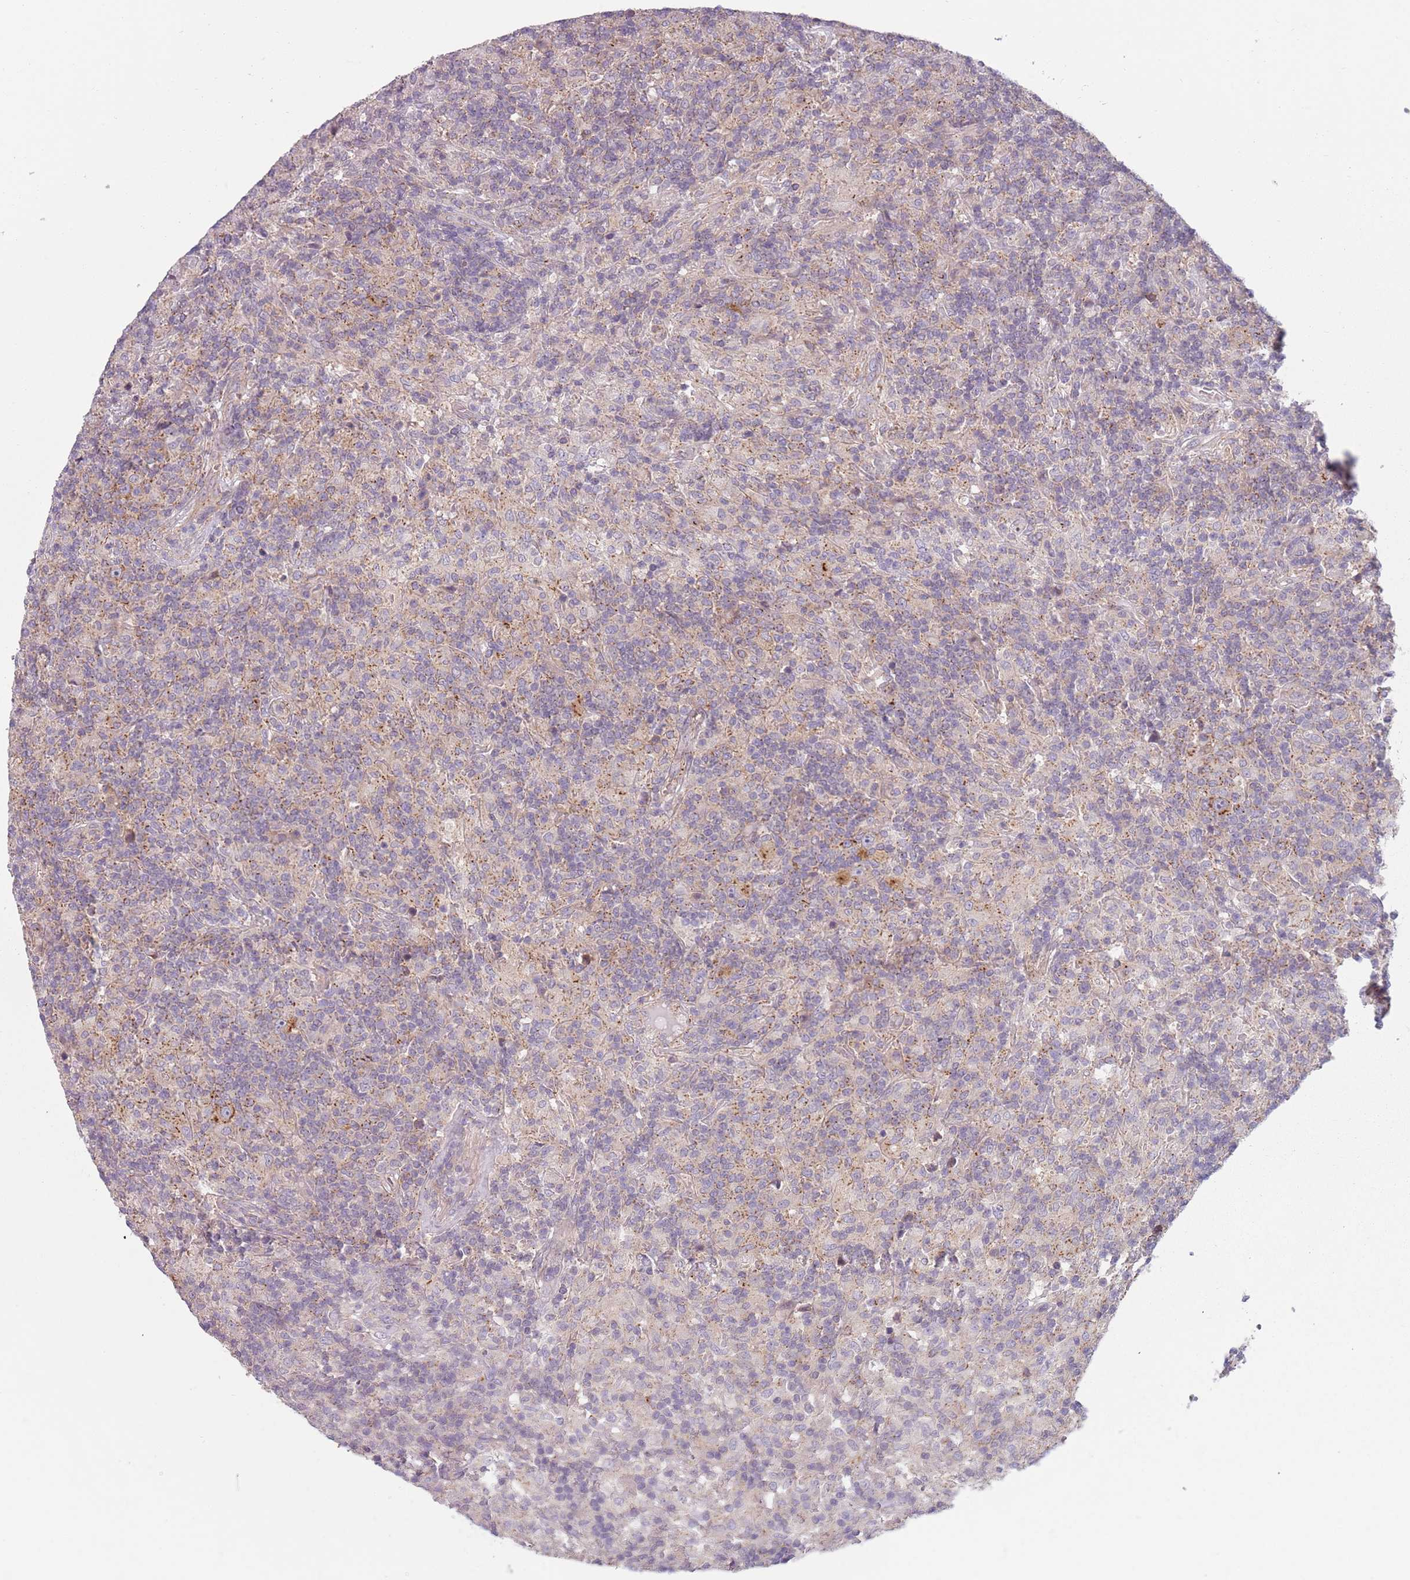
{"staining": {"intensity": "moderate", "quantity": "25%-75%", "location": "cytoplasmic/membranous"}, "tissue": "lymphoma", "cell_type": "Tumor cells", "image_type": "cancer", "snomed": [{"axis": "morphology", "description": "Hodgkin's disease, NOS"}, {"axis": "topography", "description": "Lymph node"}], "caption": "Immunohistochemistry histopathology image of neoplastic tissue: Hodgkin's disease stained using immunohistochemistry demonstrates medium levels of moderate protein expression localized specifically in the cytoplasmic/membranous of tumor cells, appearing as a cytoplasmic/membranous brown color.", "gene": "TLCD2", "patient": {"sex": "male", "age": 70}}